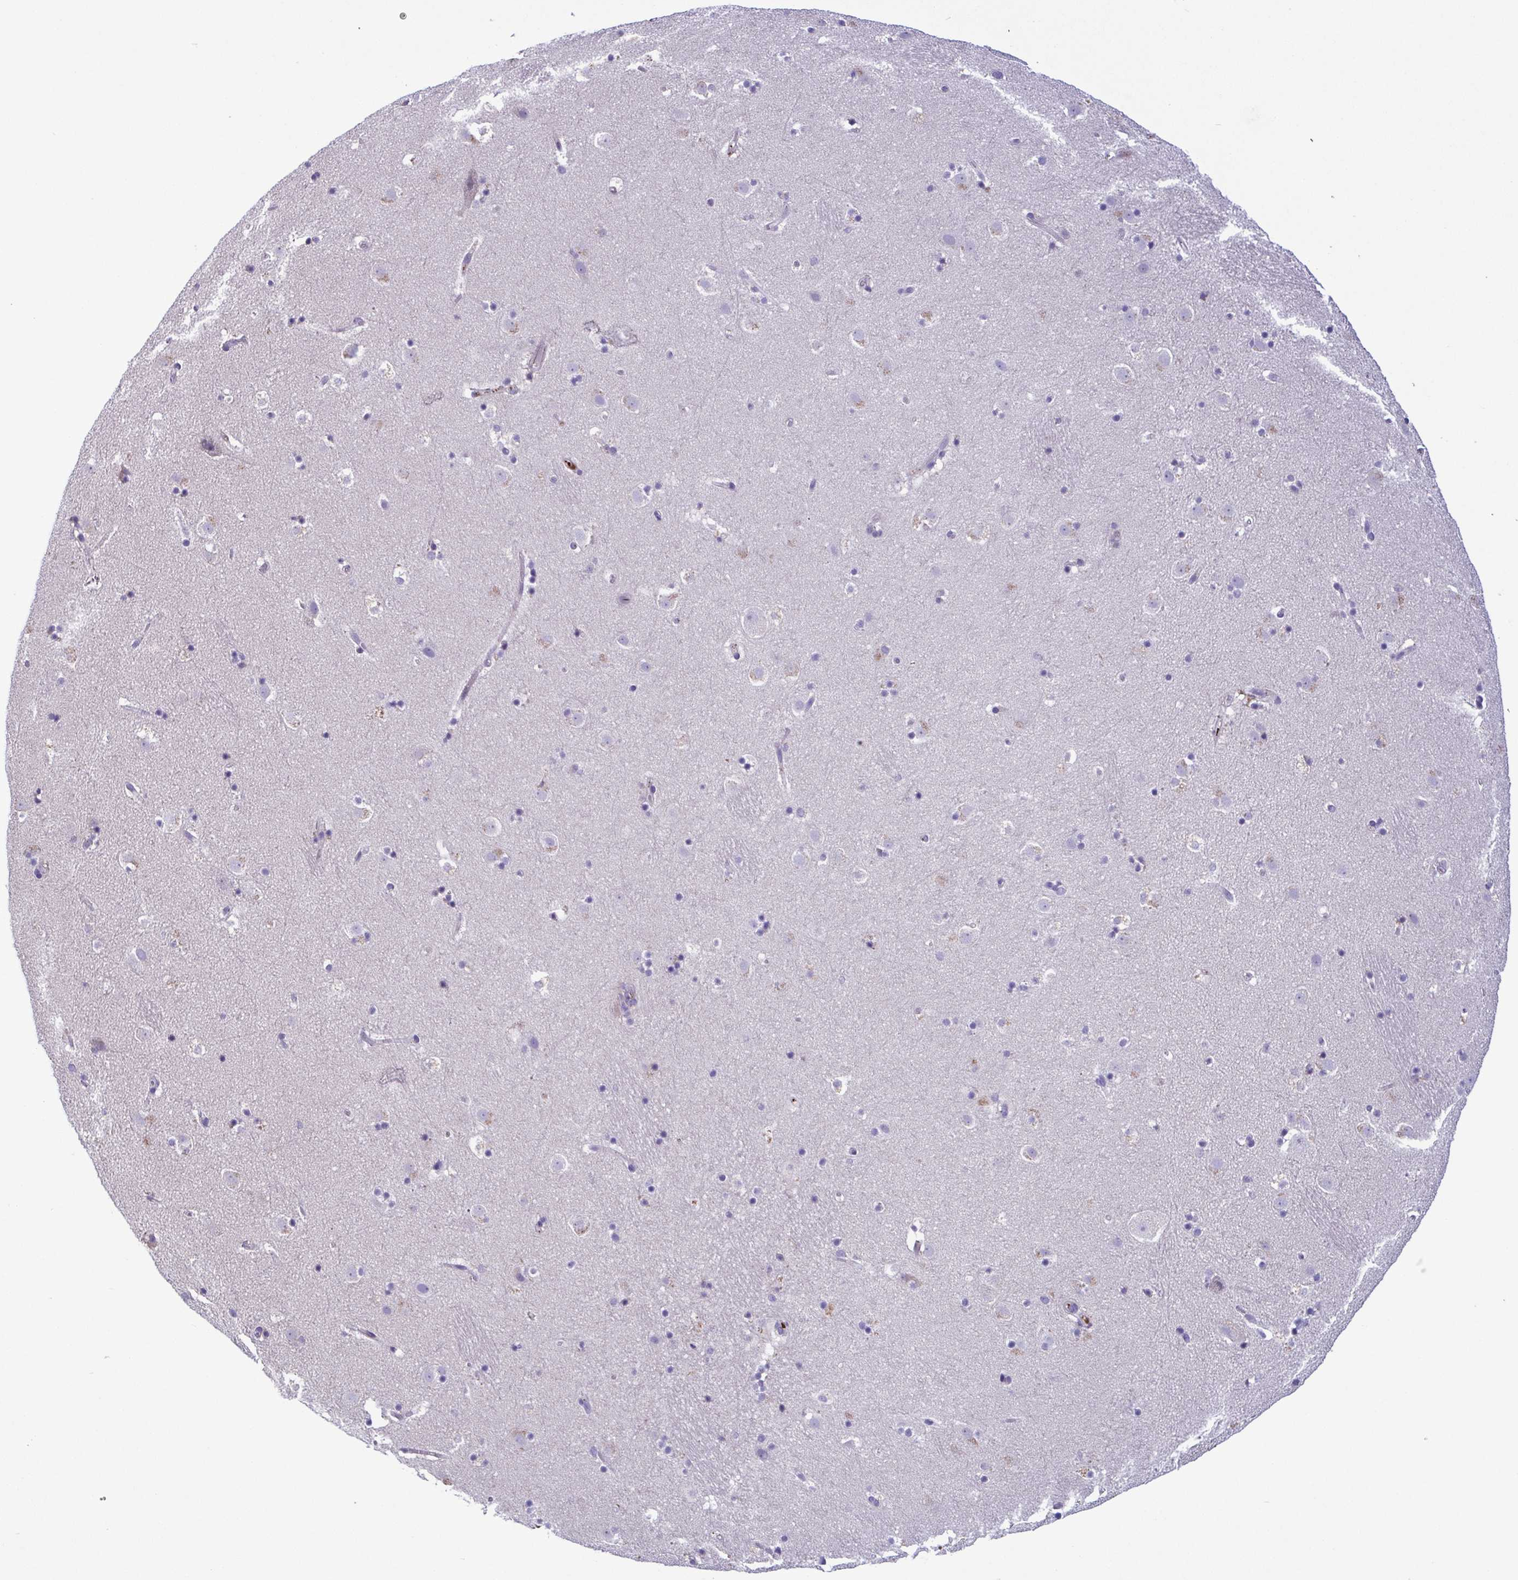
{"staining": {"intensity": "negative", "quantity": "none", "location": "none"}, "tissue": "caudate", "cell_type": "Glial cells", "image_type": "normal", "snomed": [{"axis": "morphology", "description": "Normal tissue, NOS"}, {"axis": "topography", "description": "Lateral ventricle wall"}], "caption": "Unremarkable caudate was stained to show a protein in brown. There is no significant positivity in glial cells.", "gene": "F13B", "patient": {"sex": "male", "age": 37}}